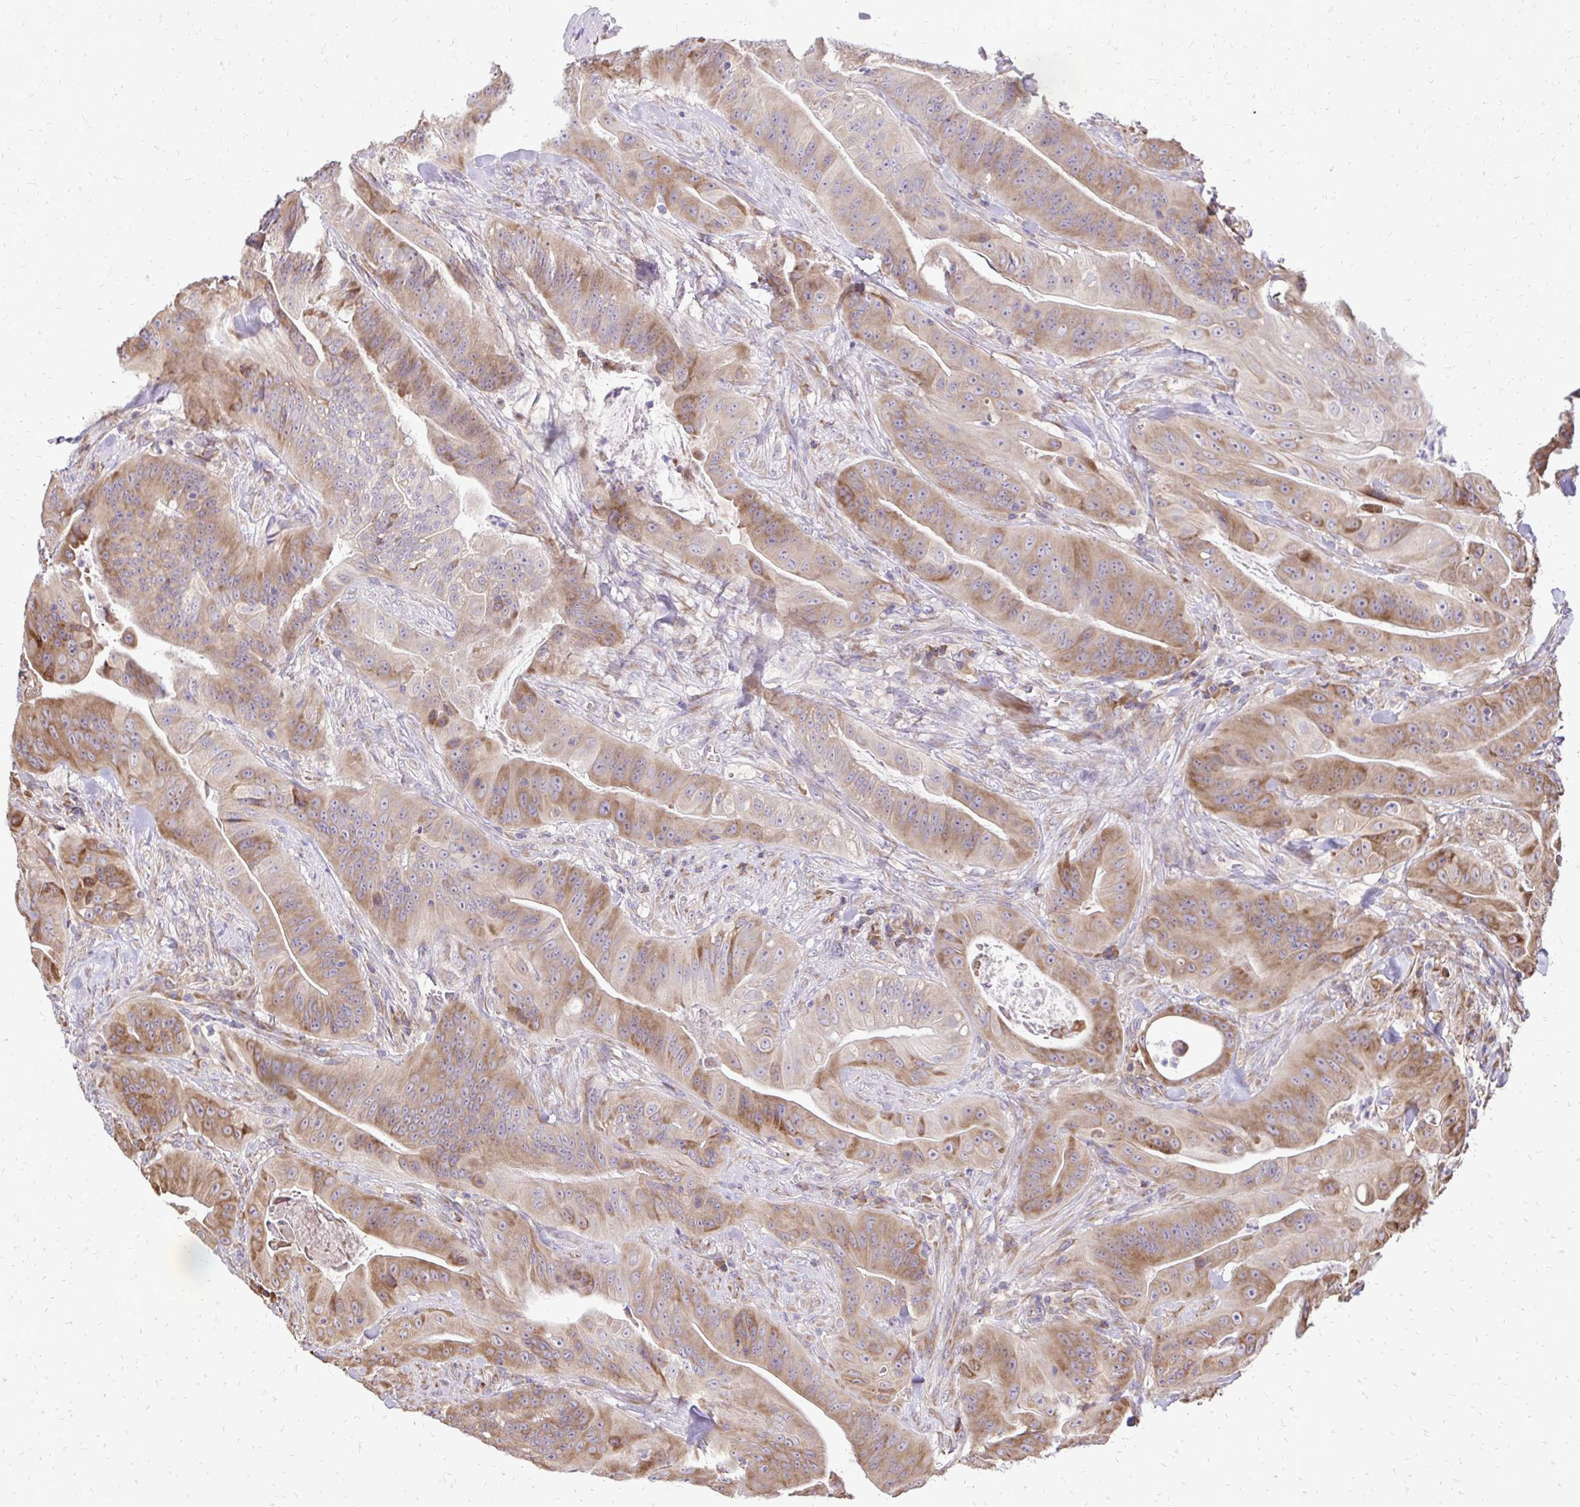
{"staining": {"intensity": "moderate", "quantity": ">75%", "location": "cytoplasmic/membranous"}, "tissue": "colorectal cancer", "cell_type": "Tumor cells", "image_type": "cancer", "snomed": [{"axis": "morphology", "description": "Adenocarcinoma, NOS"}, {"axis": "topography", "description": "Colon"}], "caption": "IHC histopathology image of neoplastic tissue: human colorectal cancer stained using immunohistochemistry (IHC) exhibits medium levels of moderate protein expression localized specifically in the cytoplasmic/membranous of tumor cells, appearing as a cytoplasmic/membranous brown color.", "gene": "RPS3", "patient": {"sex": "male", "age": 33}}